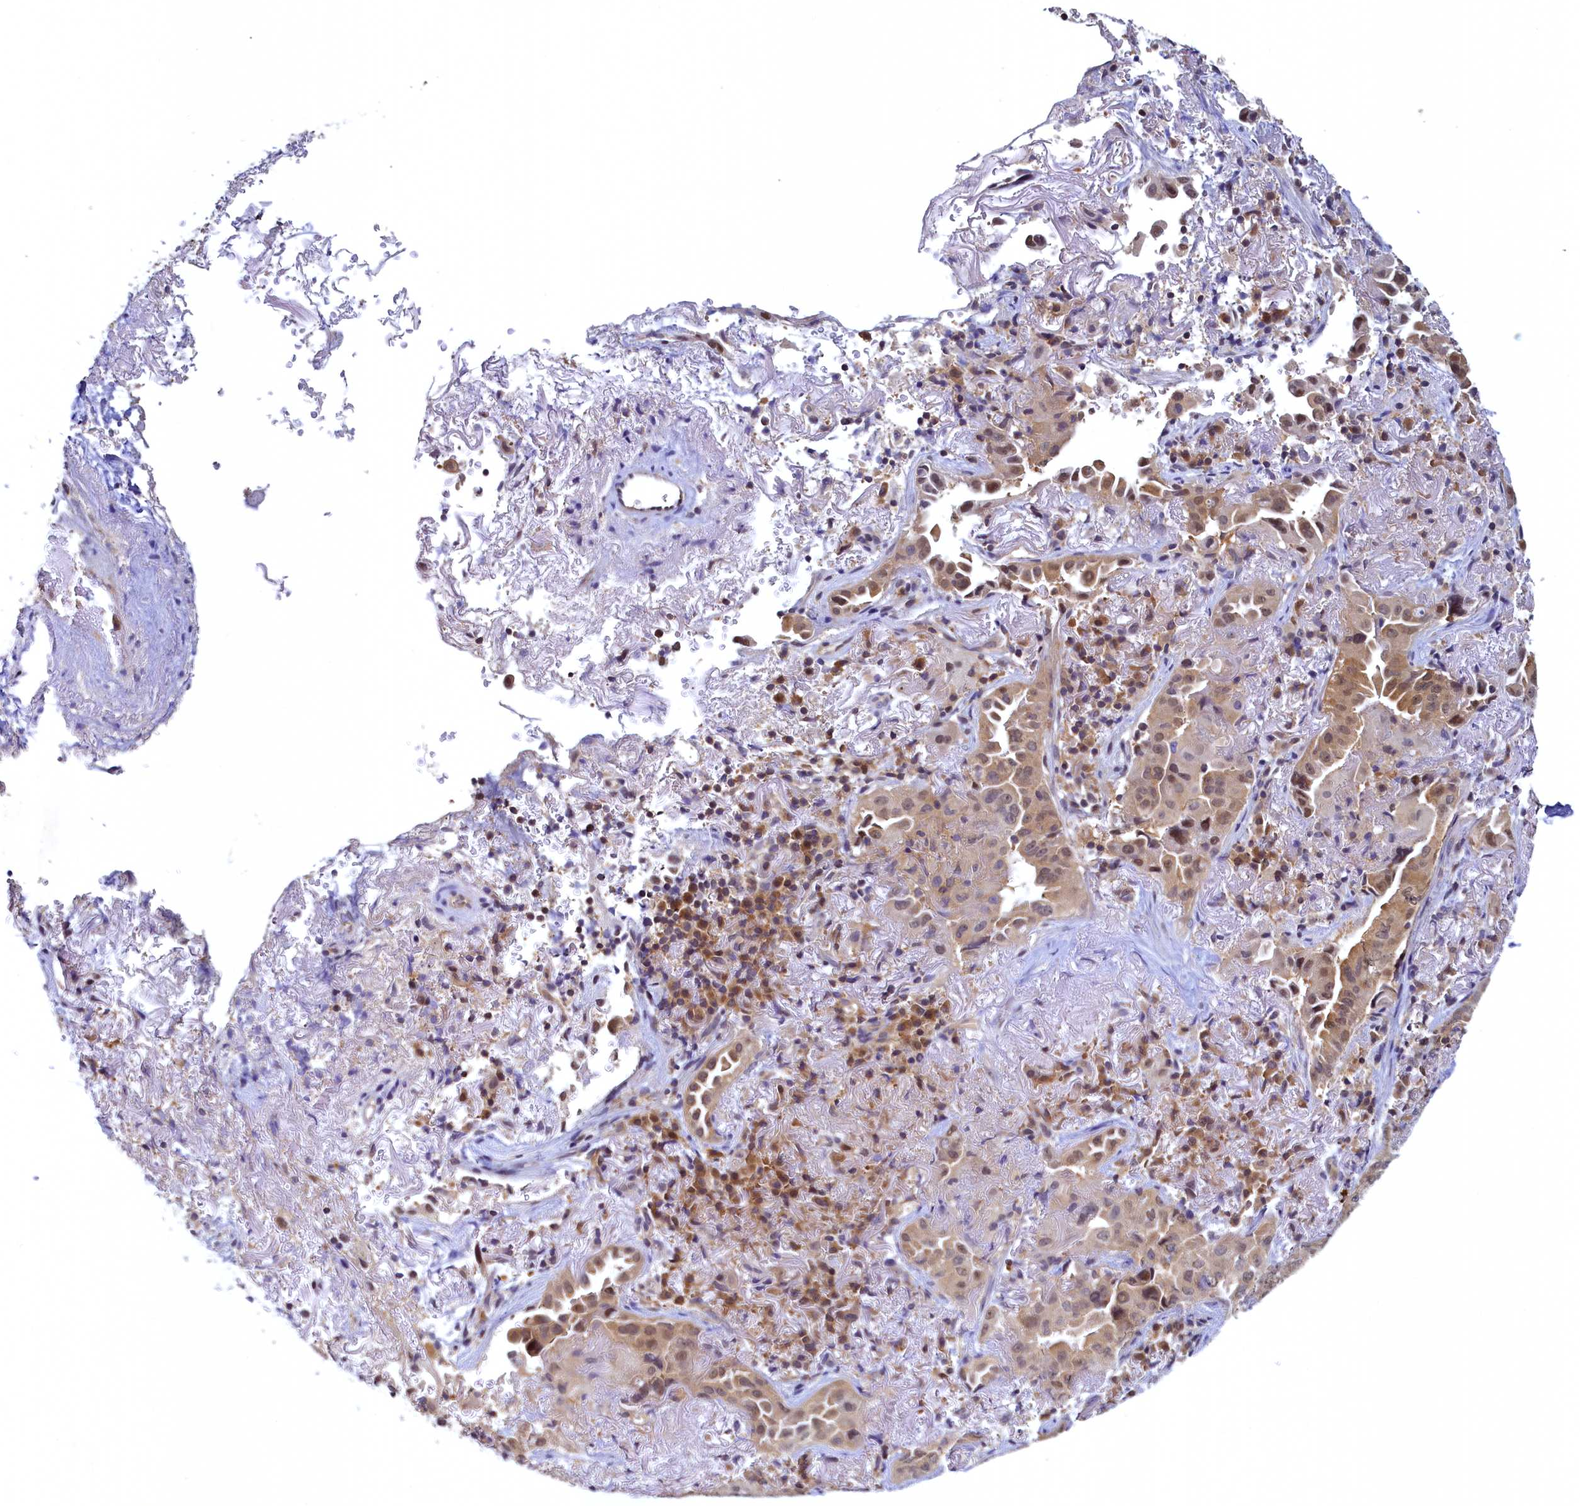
{"staining": {"intensity": "moderate", "quantity": ">75%", "location": "cytoplasmic/membranous,nuclear"}, "tissue": "lung cancer", "cell_type": "Tumor cells", "image_type": "cancer", "snomed": [{"axis": "morphology", "description": "Adenocarcinoma, NOS"}, {"axis": "topography", "description": "Lung"}], "caption": "Protein staining displays moderate cytoplasmic/membranous and nuclear positivity in about >75% of tumor cells in lung cancer.", "gene": "PAAF1", "patient": {"sex": "female", "age": 69}}